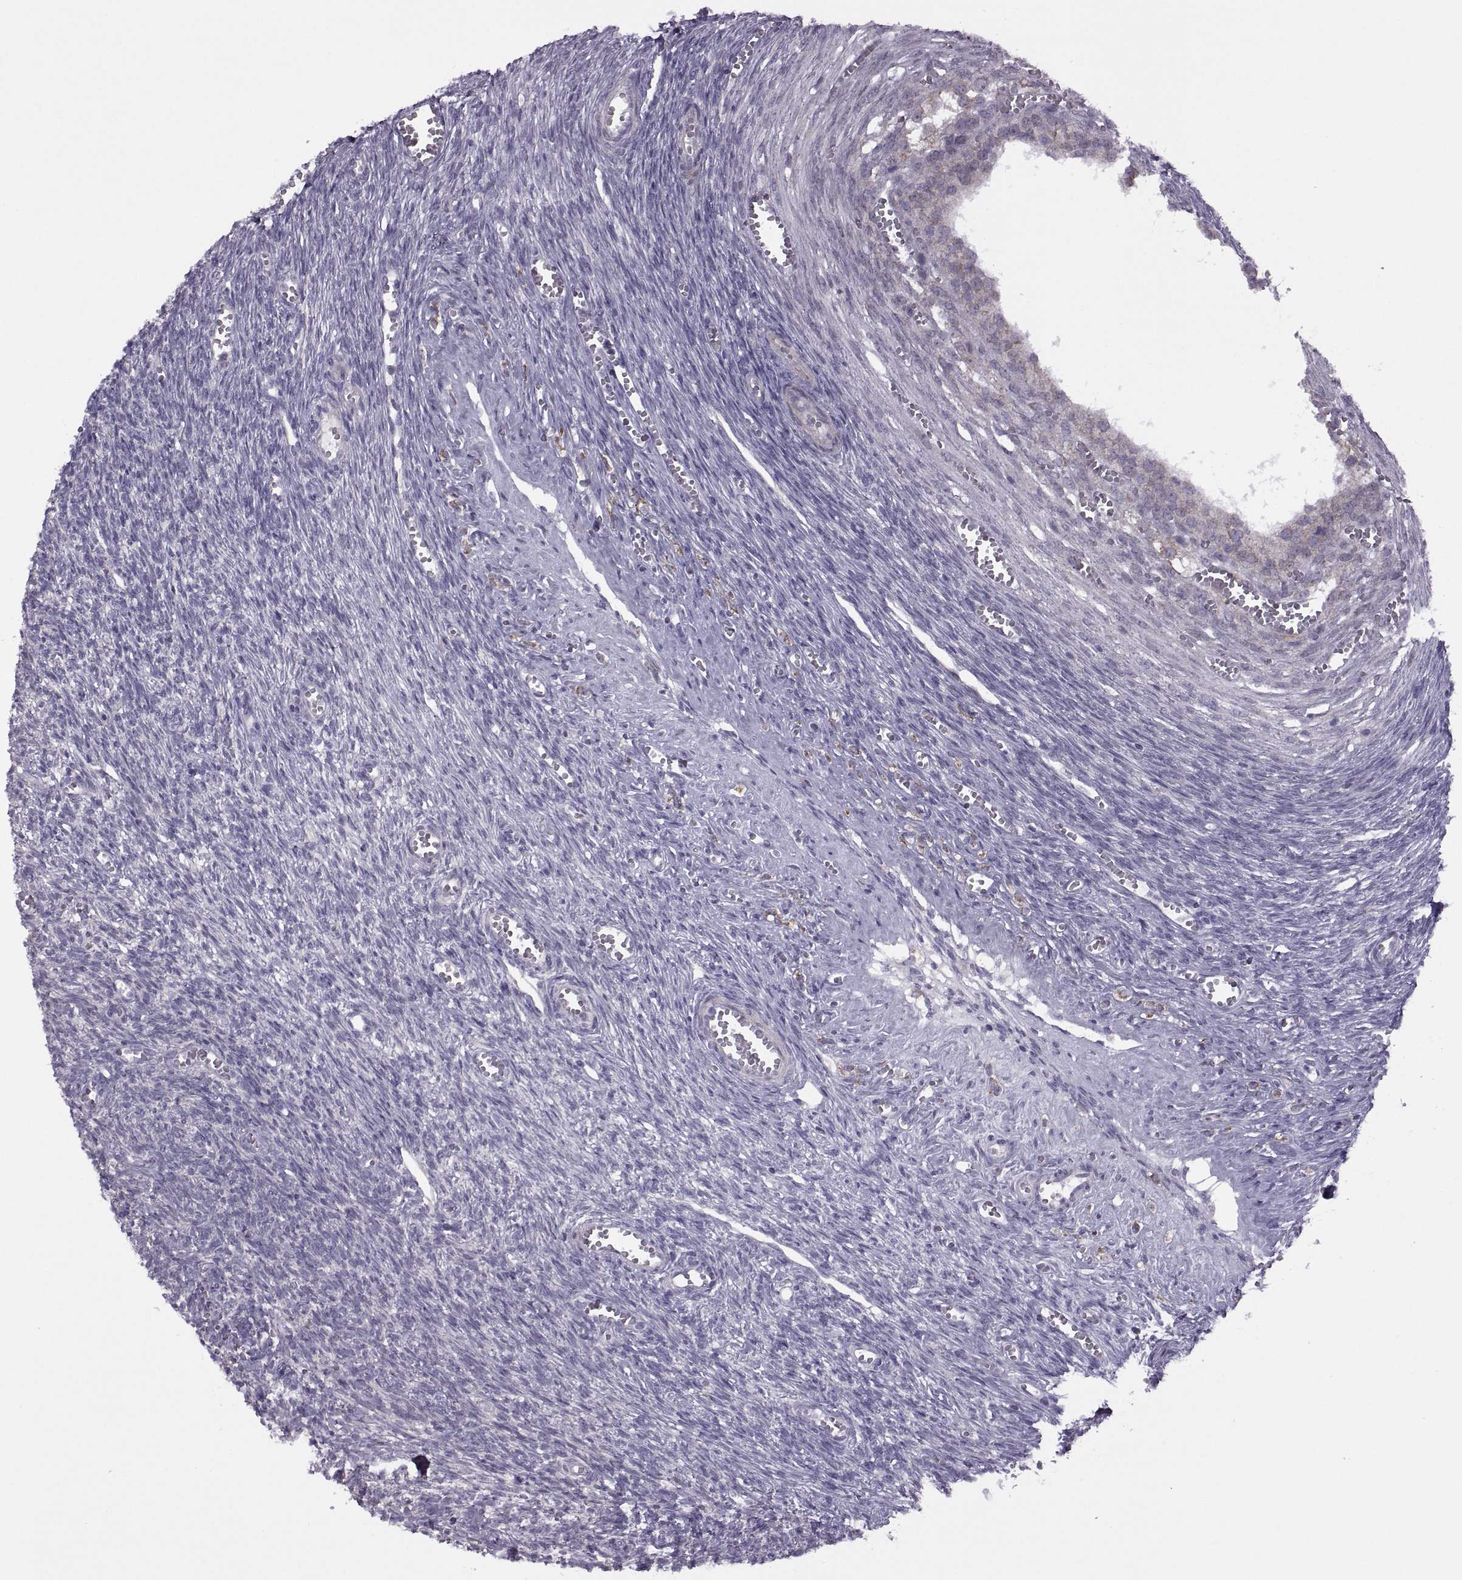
{"staining": {"intensity": "negative", "quantity": "none", "location": "none"}, "tissue": "ovary", "cell_type": "Follicle cells", "image_type": "normal", "snomed": [{"axis": "morphology", "description": "Normal tissue, NOS"}, {"axis": "topography", "description": "Ovary"}], "caption": "IHC histopathology image of benign ovary: ovary stained with DAB exhibits no significant protein staining in follicle cells.", "gene": "RIPK4", "patient": {"sex": "female", "age": 43}}